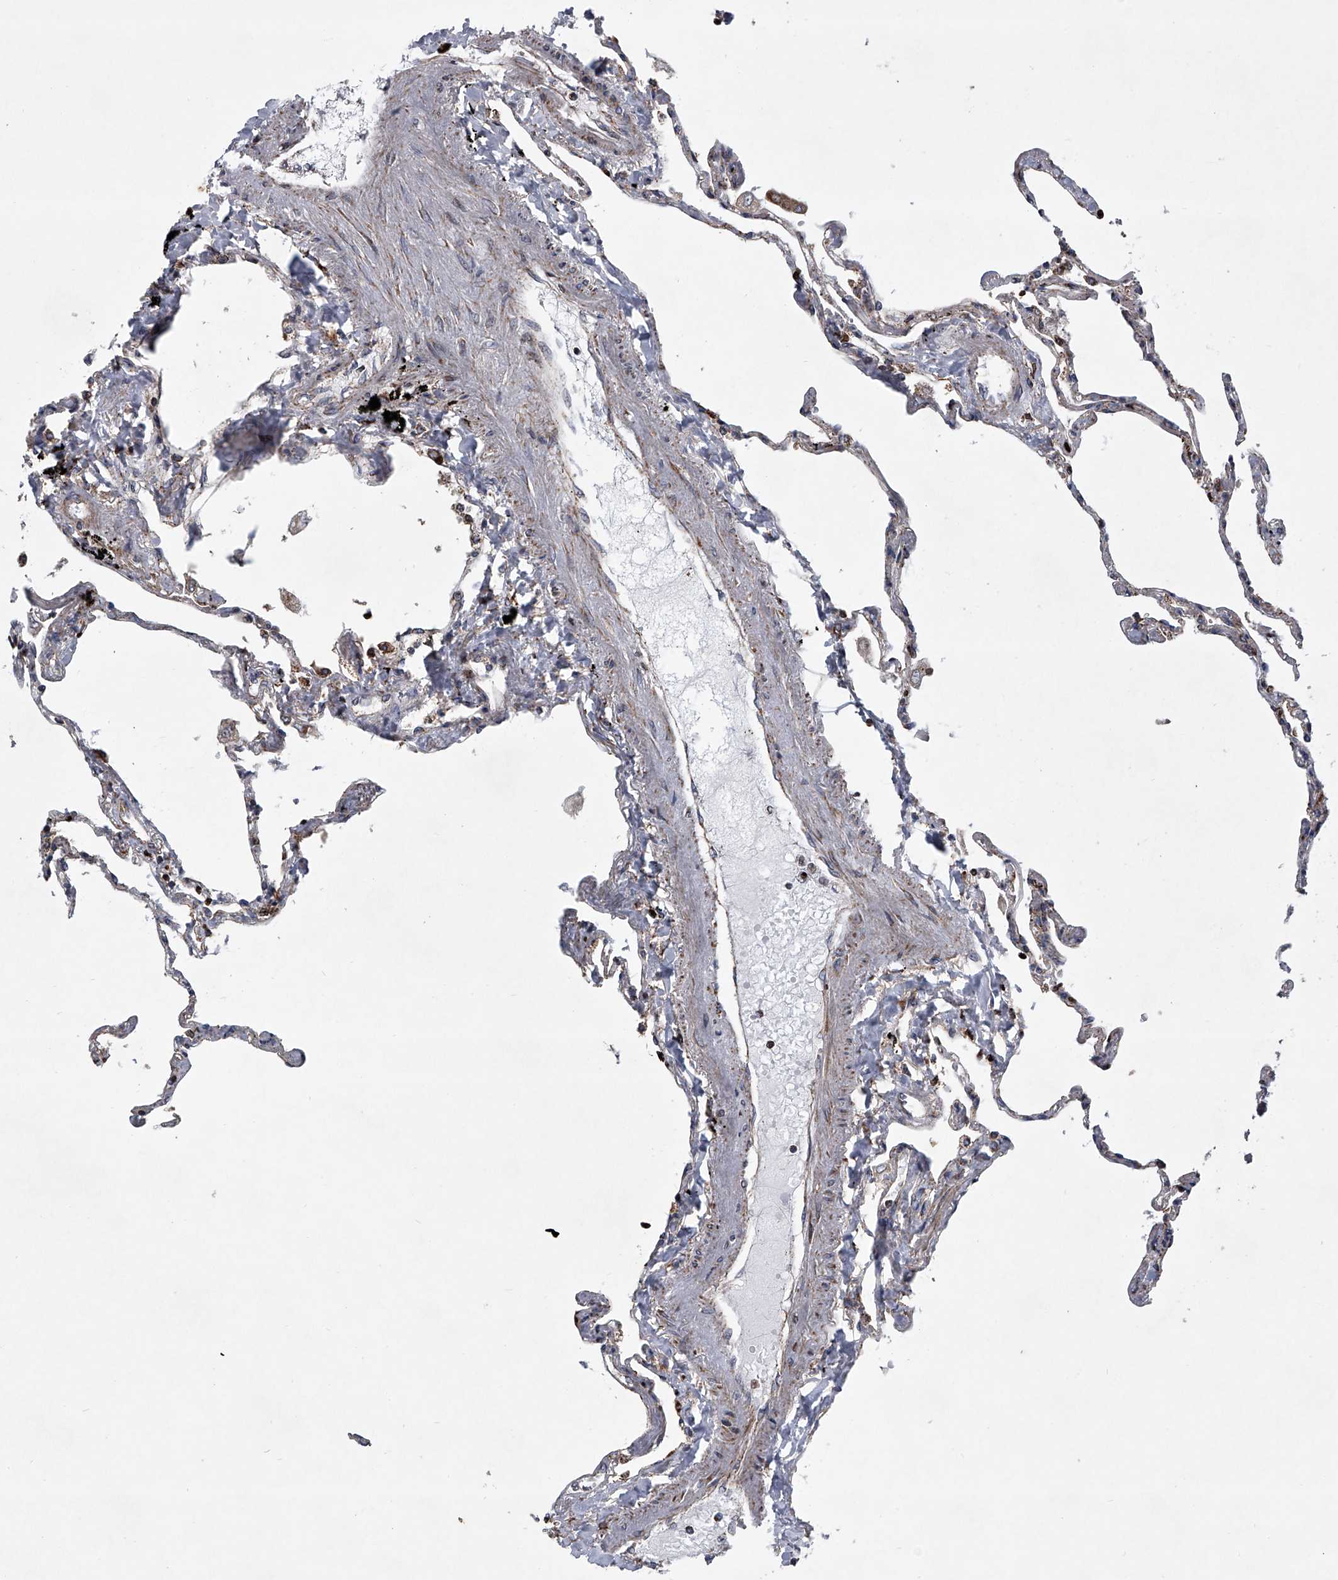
{"staining": {"intensity": "moderate", "quantity": "<25%", "location": "cytoplasmic/membranous"}, "tissue": "lung", "cell_type": "Alveolar cells", "image_type": "normal", "snomed": [{"axis": "morphology", "description": "Normal tissue, NOS"}, {"axis": "topography", "description": "Lung"}], "caption": "Immunohistochemical staining of unremarkable lung displays moderate cytoplasmic/membranous protein expression in about <25% of alveolar cells.", "gene": "STRADA", "patient": {"sex": "female", "age": 67}}